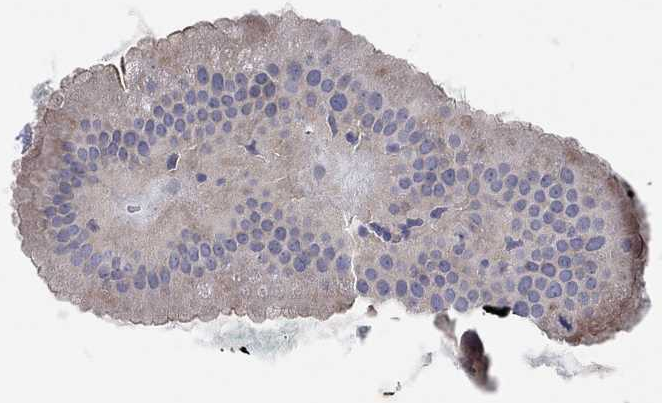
{"staining": {"intensity": "moderate", "quantity": "<25%", "location": "cytoplasmic/membranous"}, "tissue": "gallbladder", "cell_type": "Glandular cells", "image_type": "normal", "snomed": [{"axis": "morphology", "description": "Normal tissue, NOS"}, {"axis": "topography", "description": "Gallbladder"}], "caption": "Immunohistochemical staining of benign gallbladder shows <25% levels of moderate cytoplasmic/membranous protein positivity in approximately <25% of glandular cells. Using DAB (brown) and hematoxylin (blue) stains, captured at high magnification using brightfield microscopy.", "gene": "RGS1", "patient": {"sex": "male", "age": 67}}